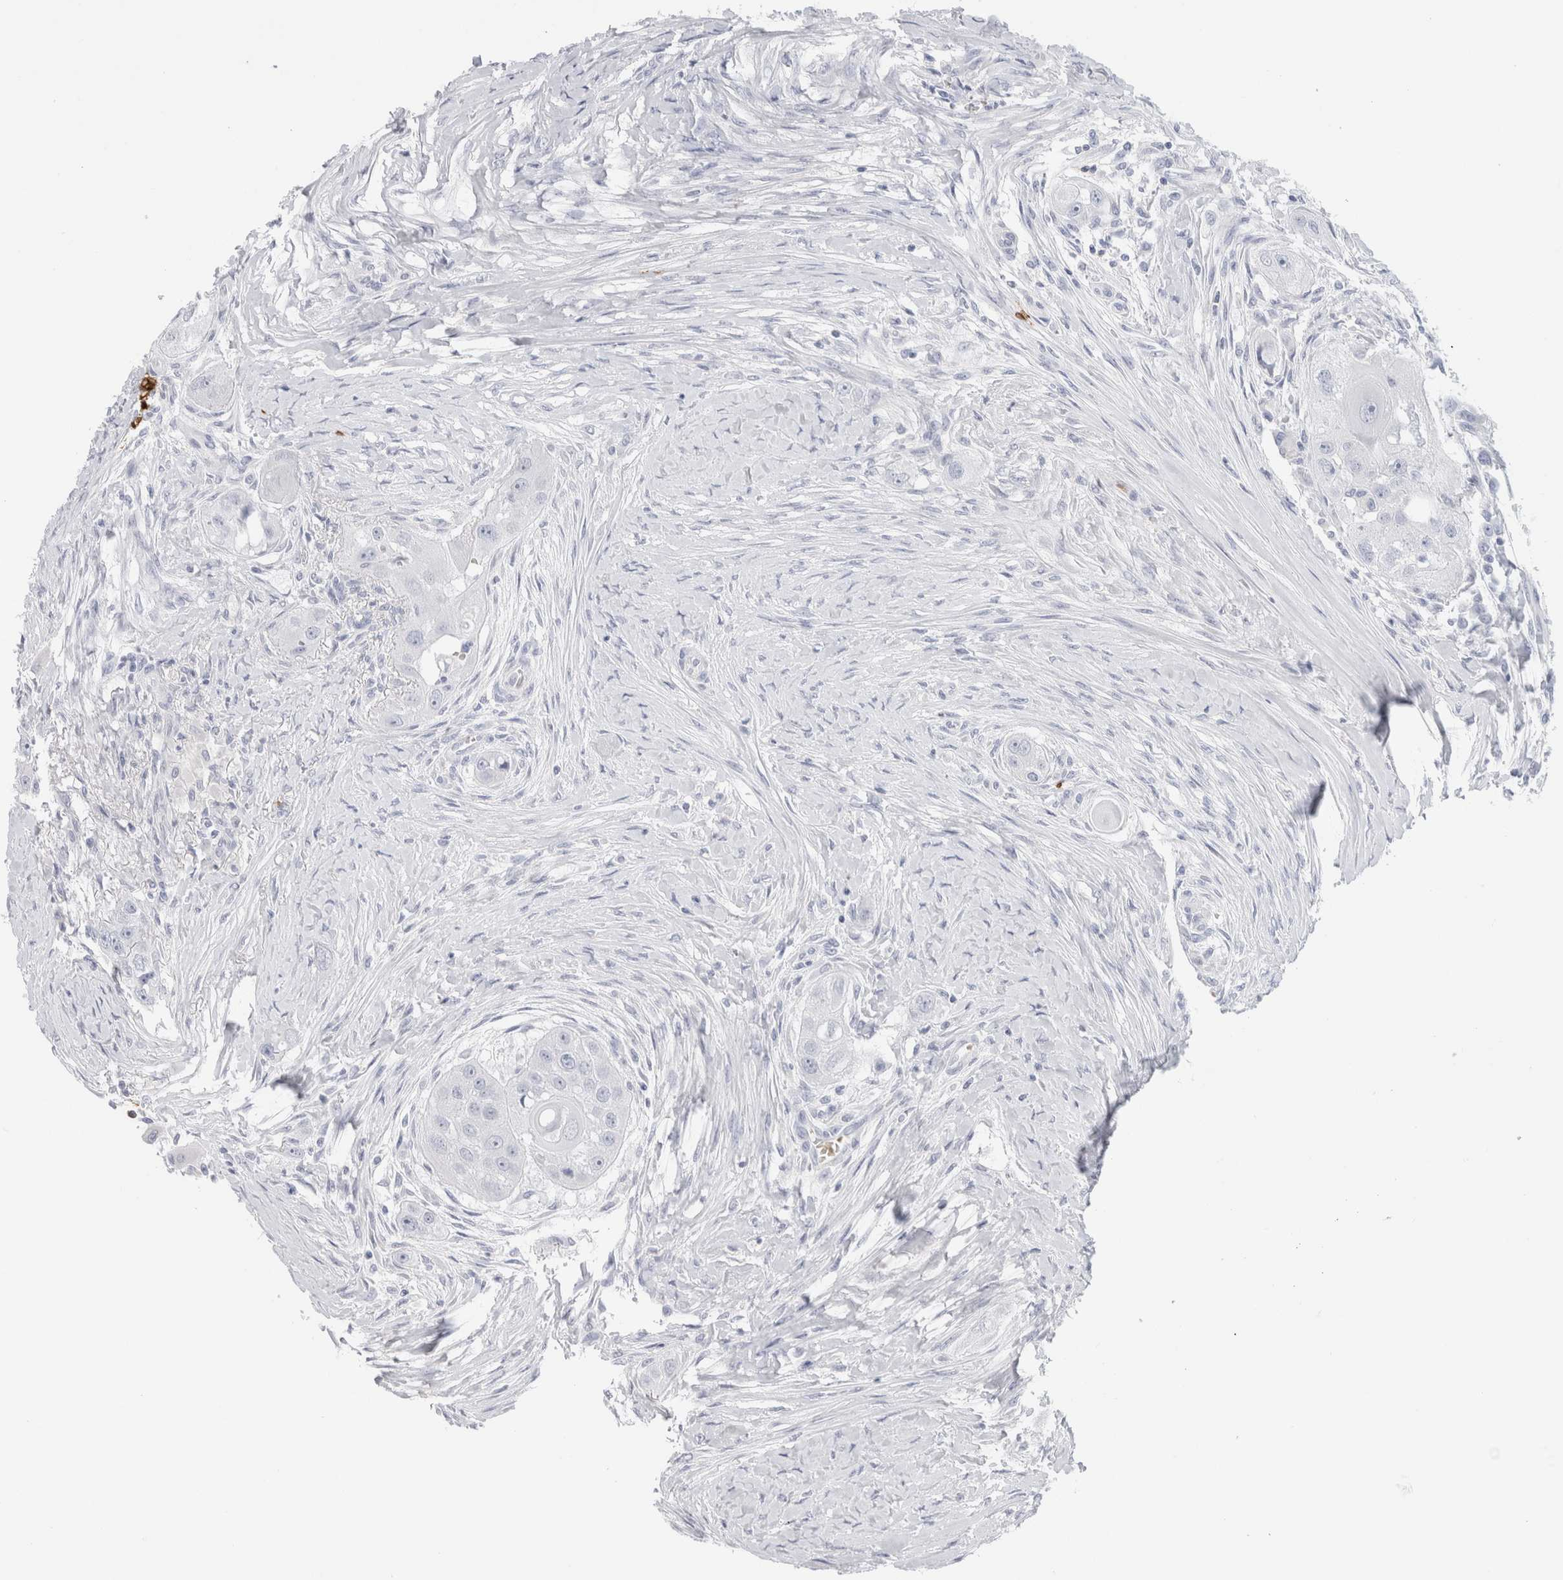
{"staining": {"intensity": "negative", "quantity": "none", "location": "none"}, "tissue": "head and neck cancer", "cell_type": "Tumor cells", "image_type": "cancer", "snomed": [{"axis": "morphology", "description": "Normal tissue, NOS"}, {"axis": "morphology", "description": "Squamous cell carcinoma, NOS"}, {"axis": "topography", "description": "Skeletal muscle"}, {"axis": "topography", "description": "Head-Neck"}], "caption": "This is an IHC photomicrograph of human squamous cell carcinoma (head and neck). There is no staining in tumor cells.", "gene": "CD38", "patient": {"sex": "male", "age": 51}}